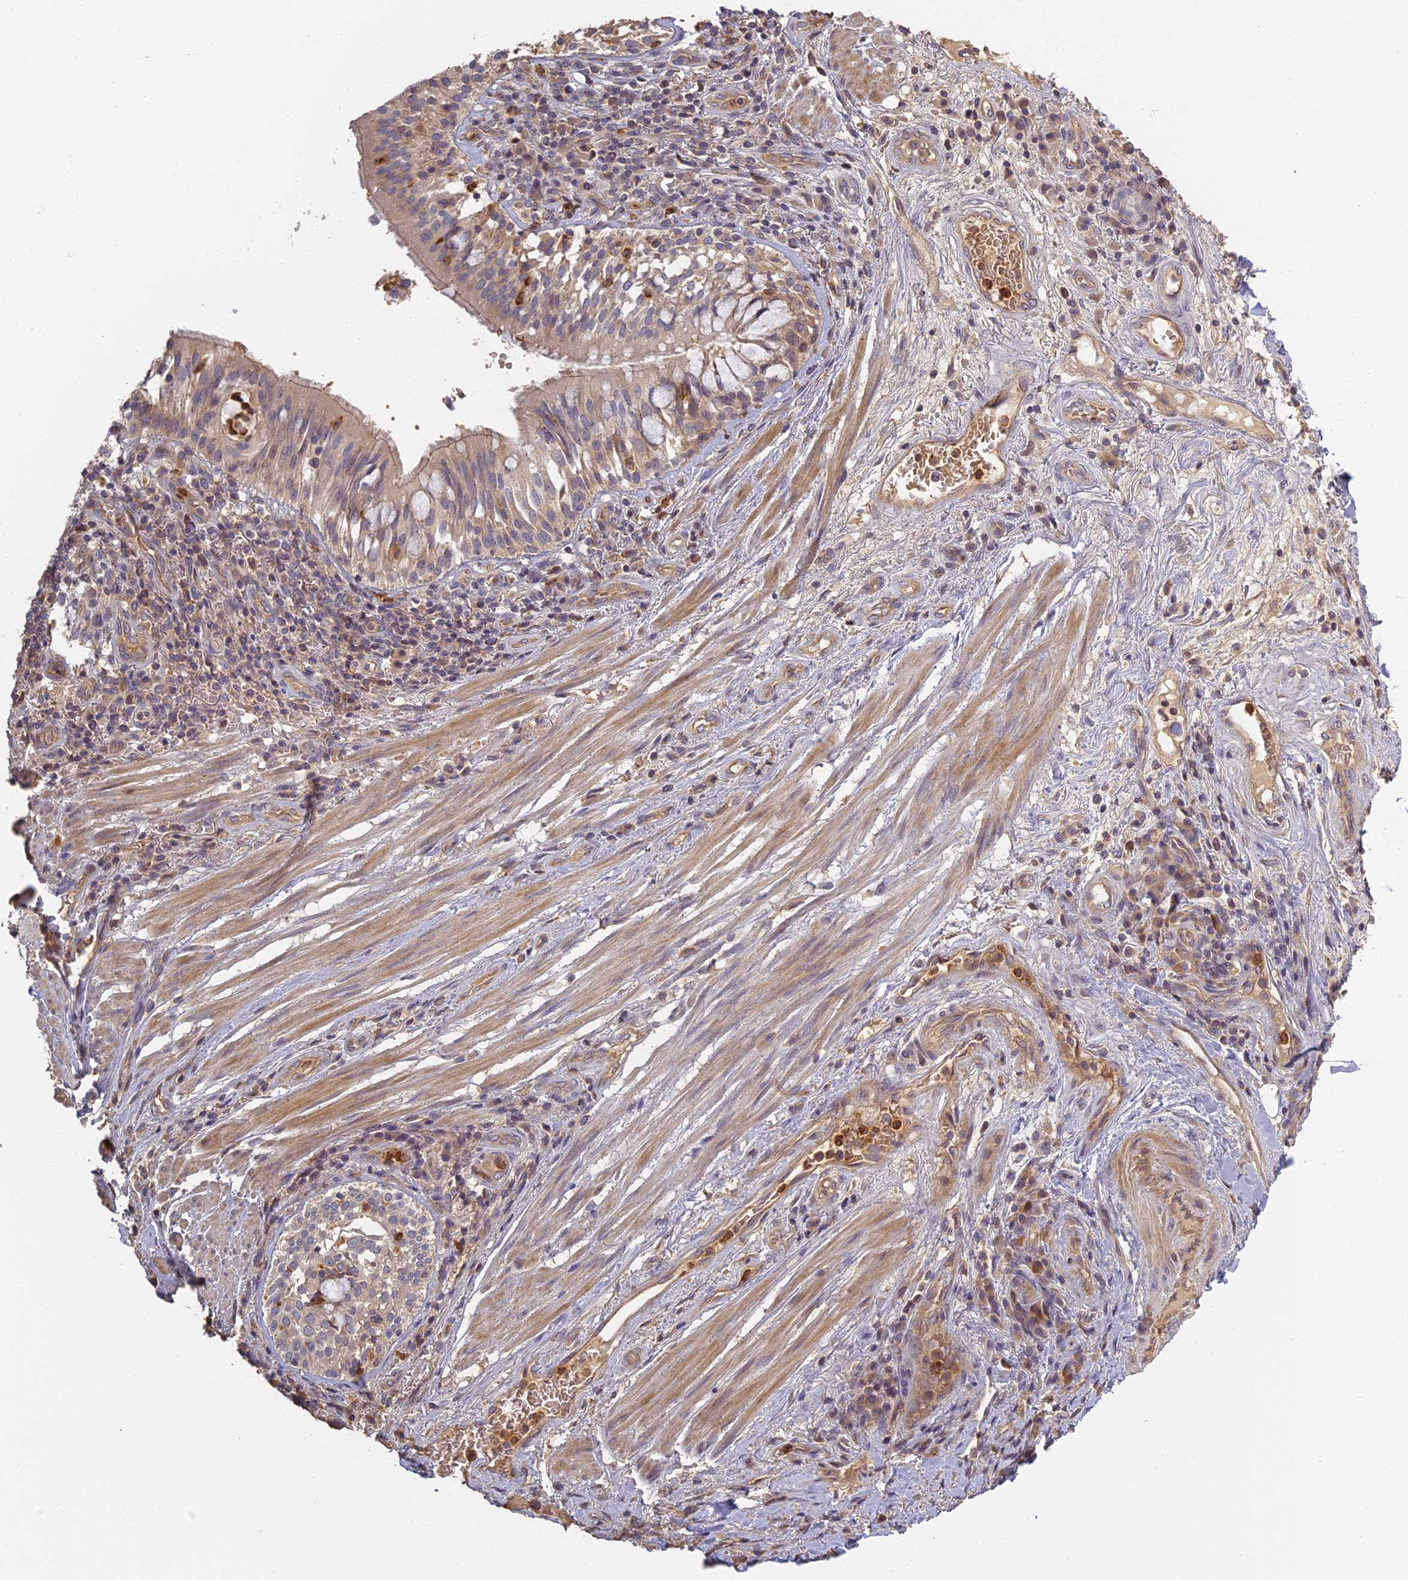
{"staining": {"intensity": "weak", "quantity": ">75%", "location": "cytoplasmic/membranous"}, "tissue": "adipose tissue", "cell_type": "Adipocytes", "image_type": "normal", "snomed": [{"axis": "morphology", "description": "Normal tissue, NOS"}, {"axis": "morphology", "description": "Squamous cell carcinoma, NOS"}, {"axis": "topography", "description": "Bronchus"}, {"axis": "topography", "description": "Lung"}], "caption": "DAB (3,3'-diaminobenzidine) immunohistochemical staining of unremarkable adipose tissue reveals weak cytoplasmic/membranous protein staining in approximately >75% of adipocytes. (Brightfield microscopy of DAB IHC at high magnification).", "gene": "AP4E1", "patient": {"sex": "male", "age": 64}}